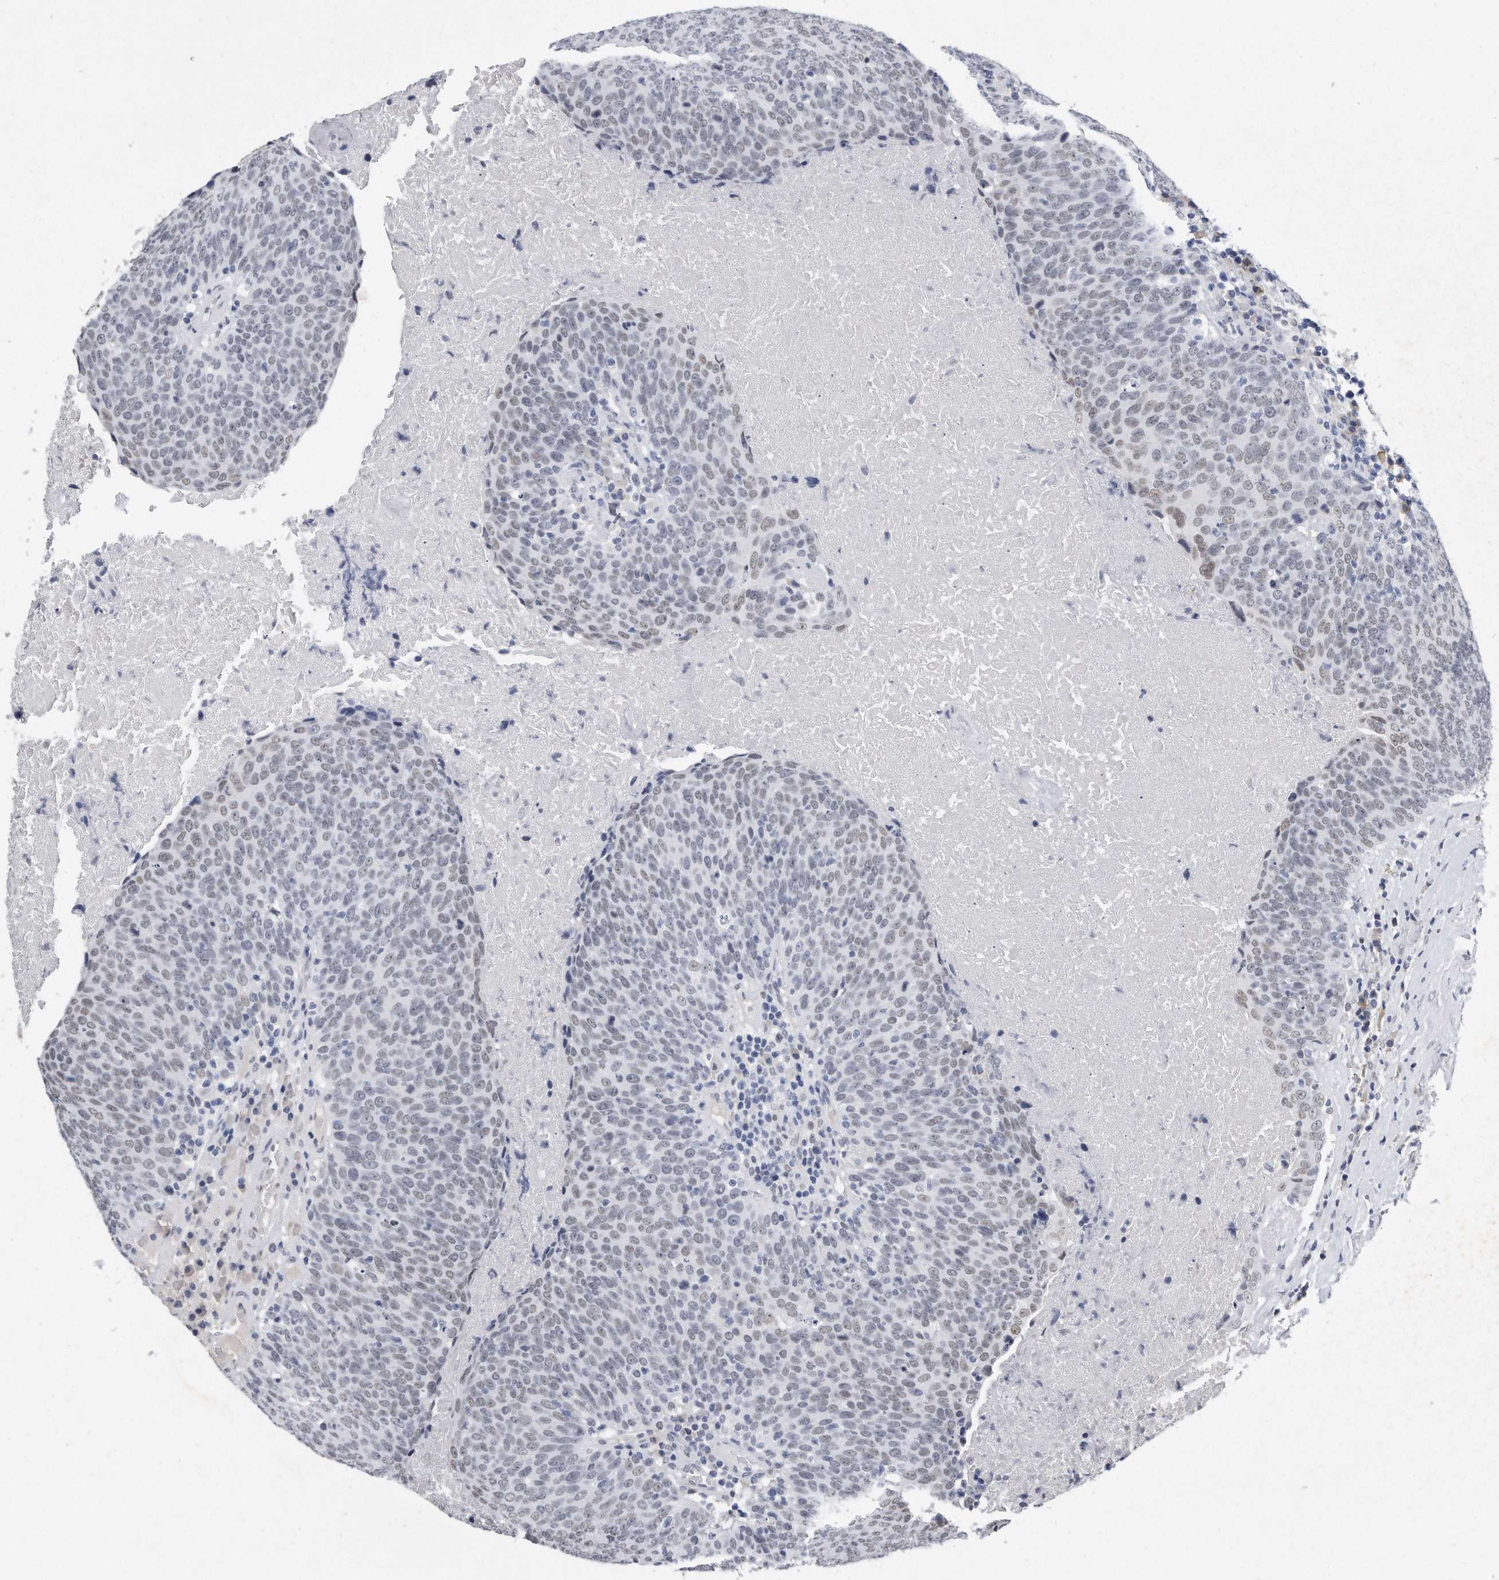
{"staining": {"intensity": "weak", "quantity": "<25%", "location": "nuclear"}, "tissue": "head and neck cancer", "cell_type": "Tumor cells", "image_type": "cancer", "snomed": [{"axis": "morphology", "description": "Squamous cell carcinoma, NOS"}, {"axis": "morphology", "description": "Squamous cell carcinoma, metastatic, NOS"}, {"axis": "topography", "description": "Lymph node"}, {"axis": "topography", "description": "Head-Neck"}], "caption": "This is a micrograph of IHC staining of squamous cell carcinoma (head and neck), which shows no positivity in tumor cells.", "gene": "CTBP2", "patient": {"sex": "male", "age": 62}}